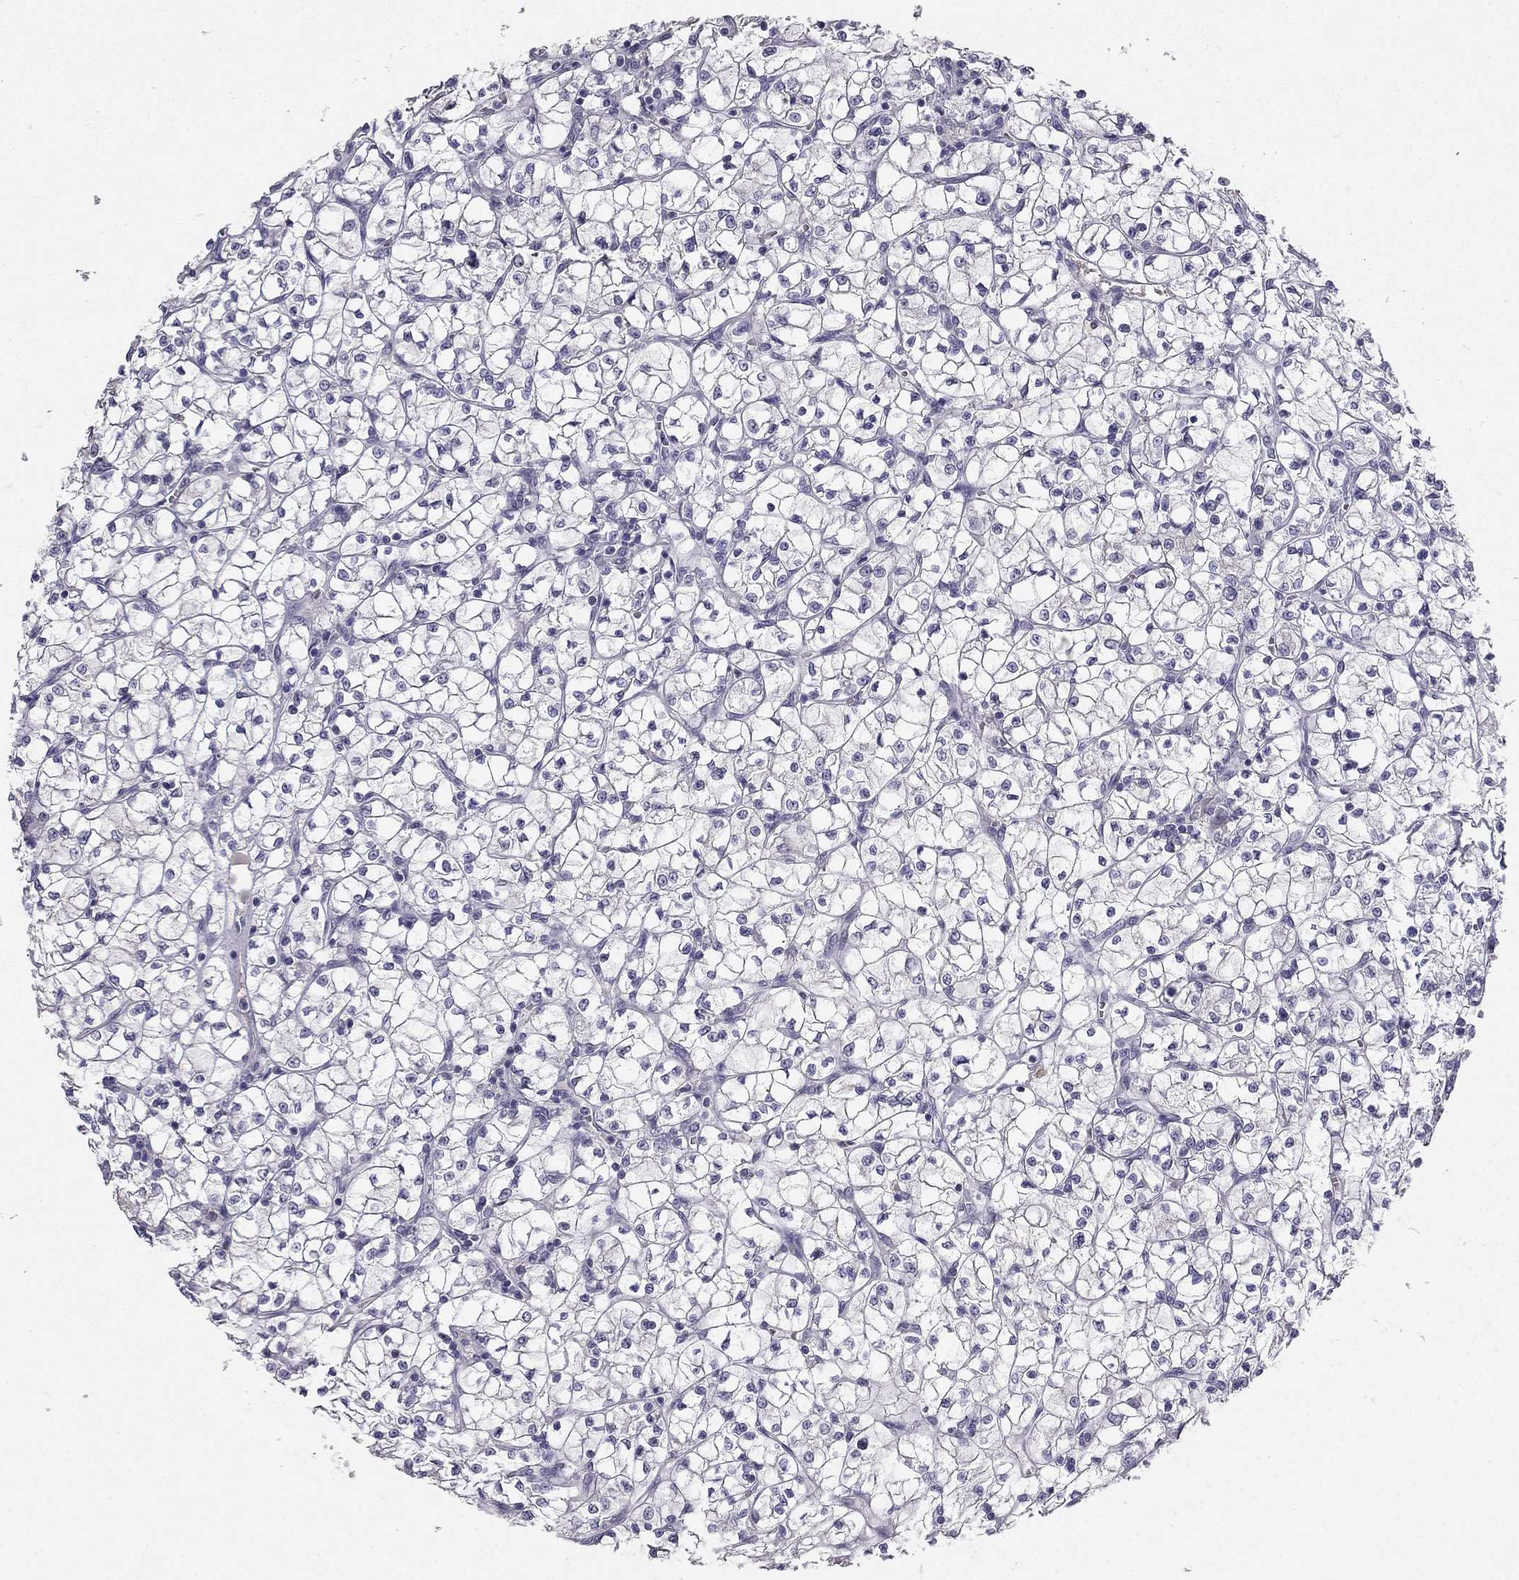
{"staining": {"intensity": "negative", "quantity": "none", "location": "none"}, "tissue": "renal cancer", "cell_type": "Tumor cells", "image_type": "cancer", "snomed": [{"axis": "morphology", "description": "Adenocarcinoma, NOS"}, {"axis": "topography", "description": "Kidney"}], "caption": "Tumor cells show no significant protein expression in renal adenocarcinoma. (Brightfield microscopy of DAB (3,3'-diaminobenzidine) immunohistochemistry at high magnification).", "gene": "CALB2", "patient": {"sex": "female", "age": 64}}